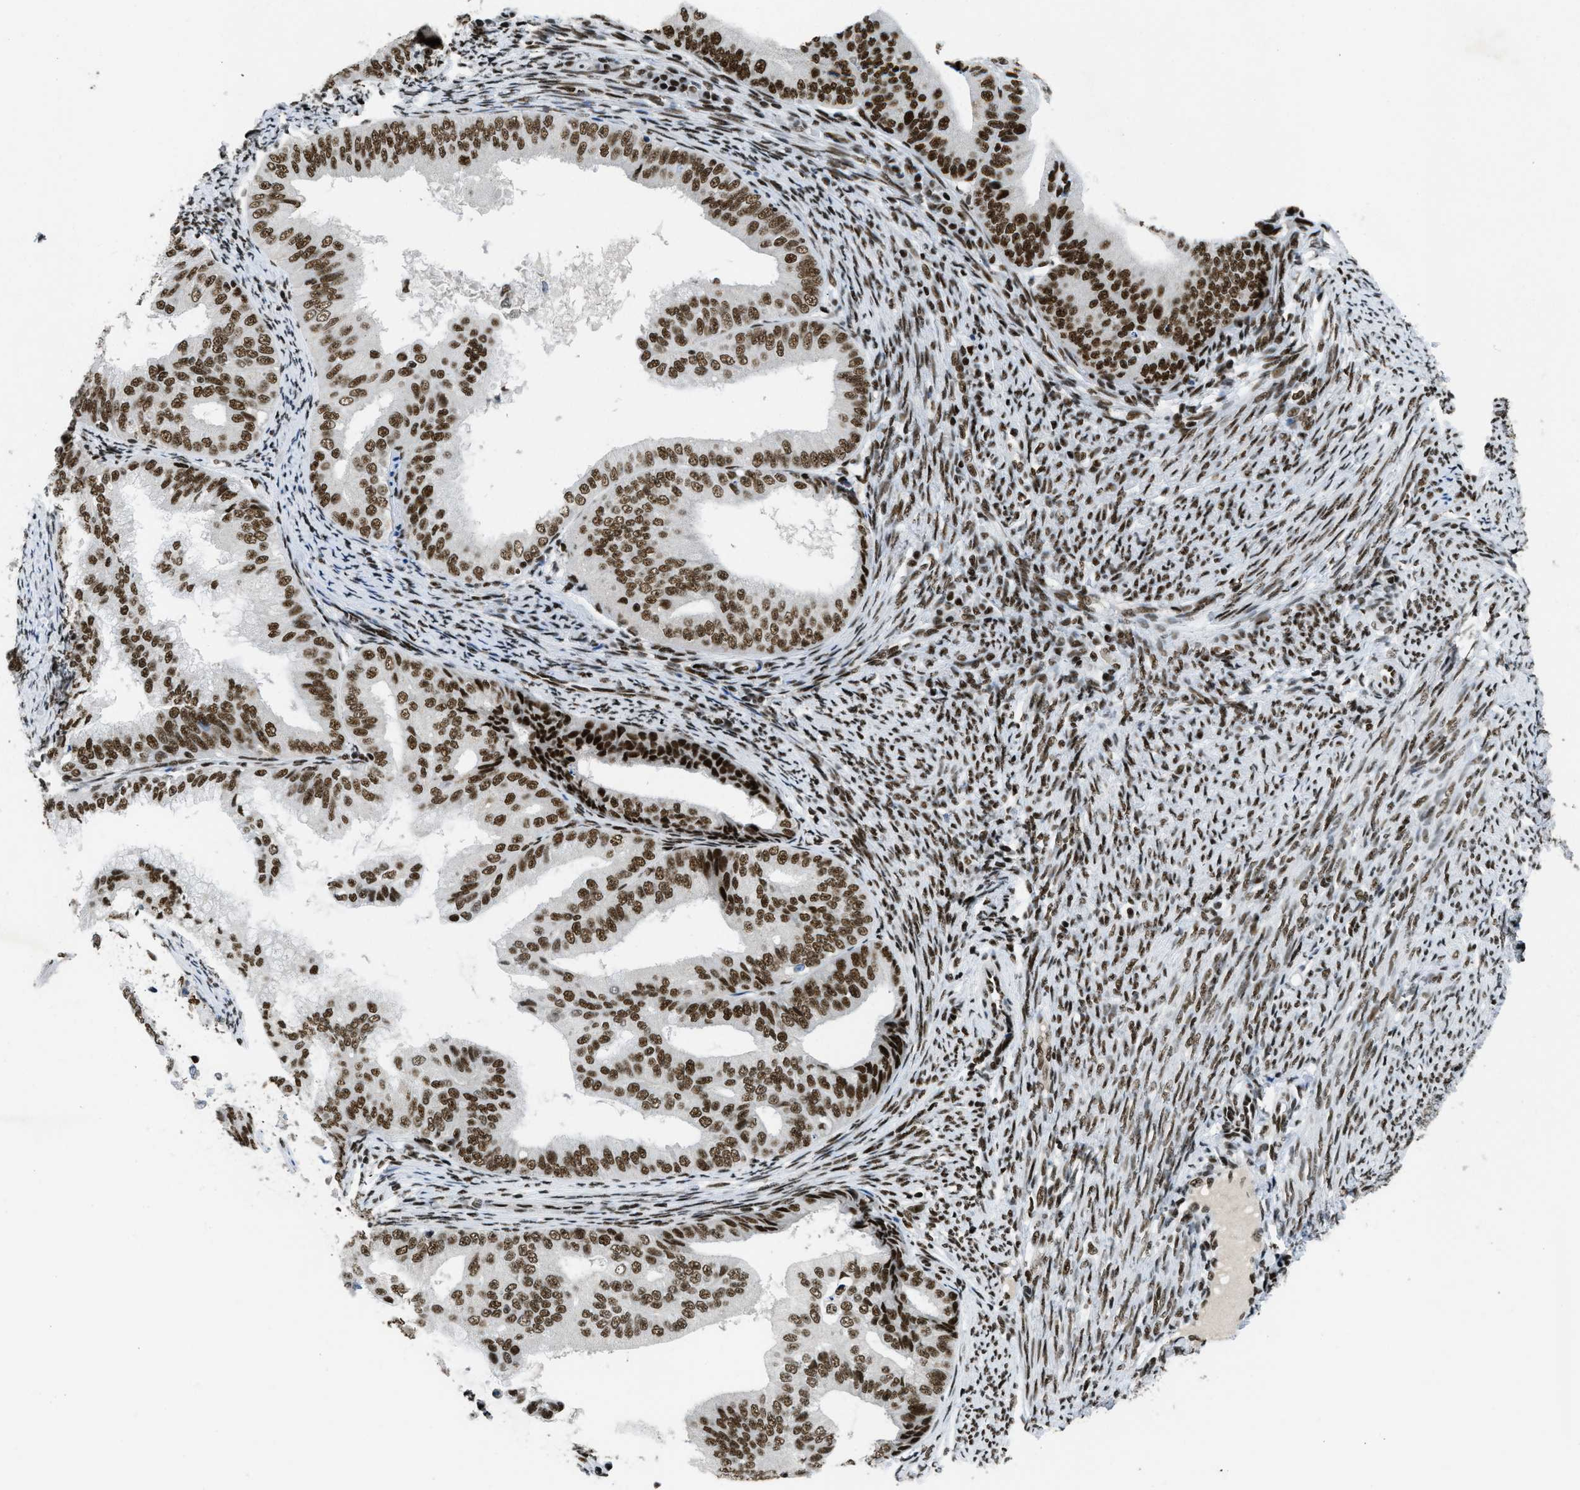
{"staining": {"intensity": "strong", "quantity": ">75%", "location": "nuclear"}, "tissue": "endometrial cancer", "cell_type": "Tumor cells", "image_type": "cancer", "snomed": [{"axis": "morphology", "description": "Adenocarcinoma, NOS"}, {"axis": "topography", "description": "Endometrium"}], "caption": "Brown immunohistochemical staining in human endometrial cancer demonstrates strong nuclear staining in about >75% of tumor cells.", "gene": "SCAF4", "patient": {"sex": "female", "age": 63}}